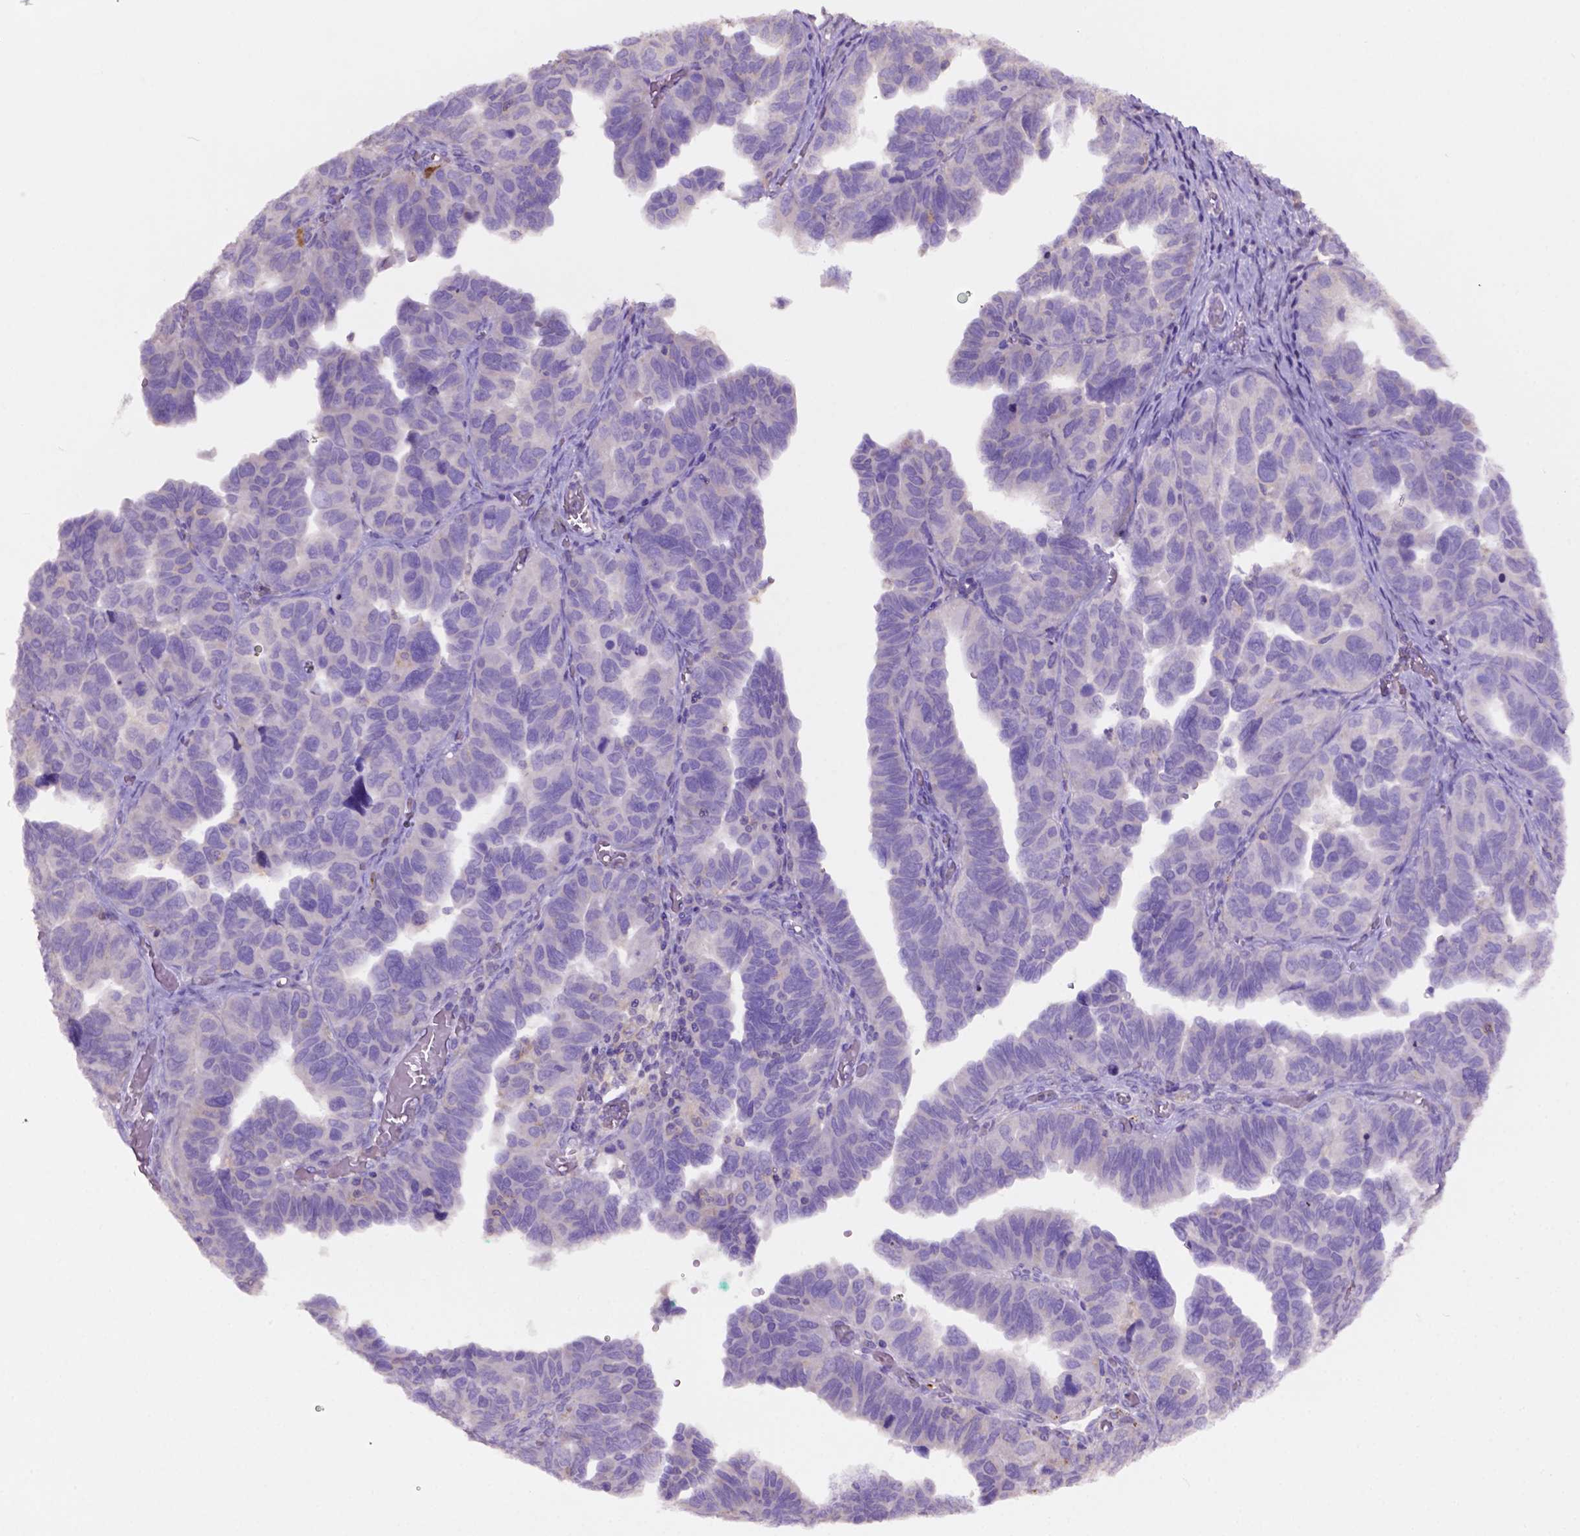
{"staining": {"intensity": "negative", "quantity": "none", "location": "none"}, "tissue": "ovarian cancer", "cell_type": "Tumor cells", "image_type": "cancer", "snomed": [{"axis": "morphology", "description": "Cystadenocarcinoma, serous, NOS"}, {"axis": "topography", "description": "Ovary"}], "caption": "IHC micrograph of neoplastic tissue: human ovarian cancer stained with DAB (3,3'-diaminobenzidine) demonstrates no significant protein expression in tumor cells. (DAB (3,3'-diaminobenzidine) immunohistochemistry (IHC) with hematoxylin counter stain).", "gene": "PRPS2", "patient": {"sex": "female", "age": 64}}